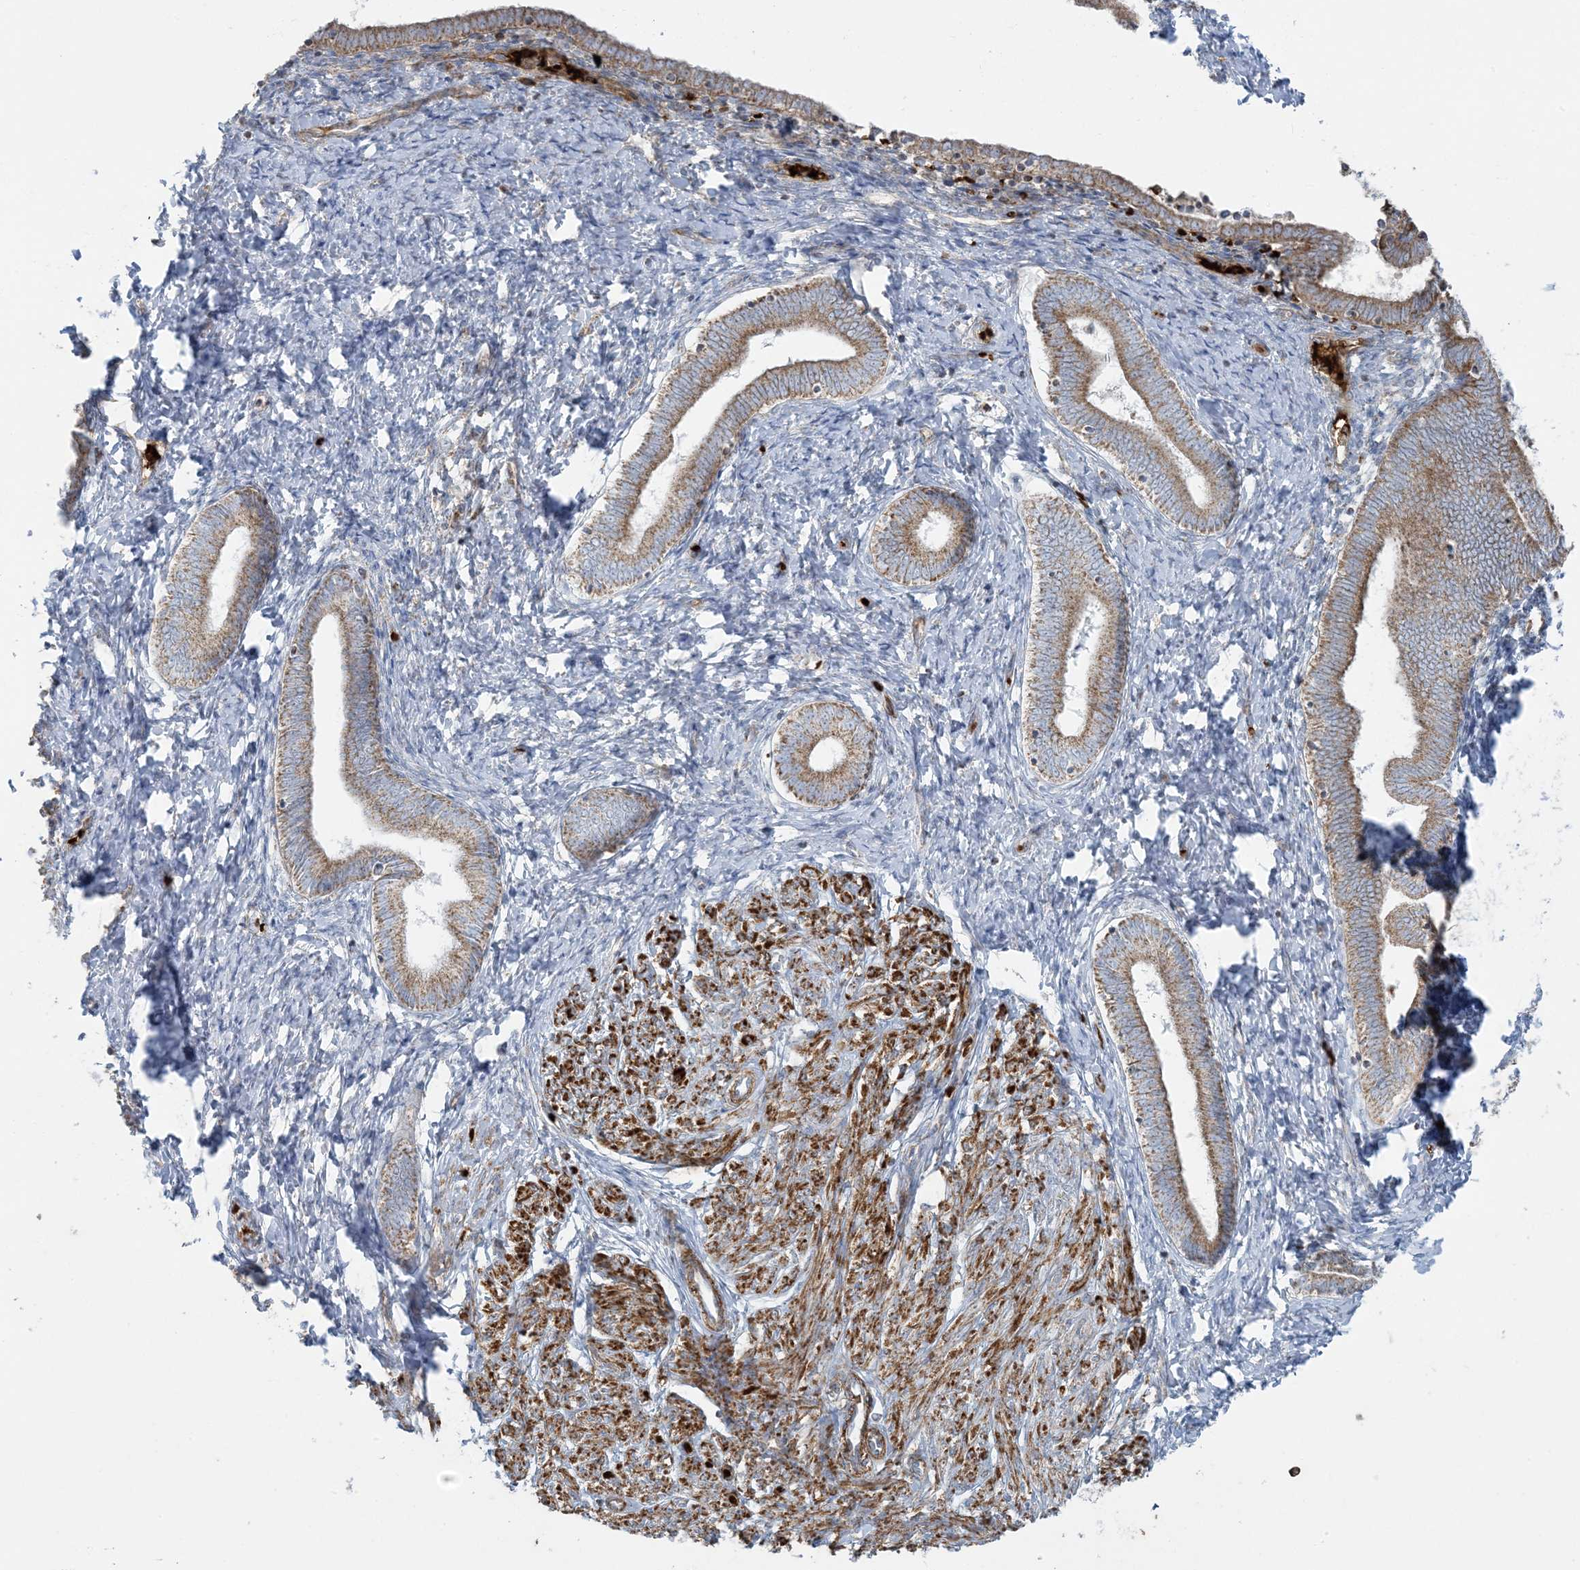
{"staining": {"intensity": "weak", "quantity": ">75%", "location": "cytoplasmic/membranous"}, "tissue": "endometrium", "cell_type": "Cells in endometrial stroma", "image_type": "normal", "snomed": [{"axis": "morphology", "description": "Normal tissue, NOS"}, {"axis": "topography", "description": "Endometrium"}], "caption": "Weak cytoplasmic/membranous expression for a protein is identified in approximately >75% of cells in endometrial stroma of benign endometrium using immunohistochemistry.", "gene": "PIK3R4", "patient": {"sex": "female", "age": 72}}